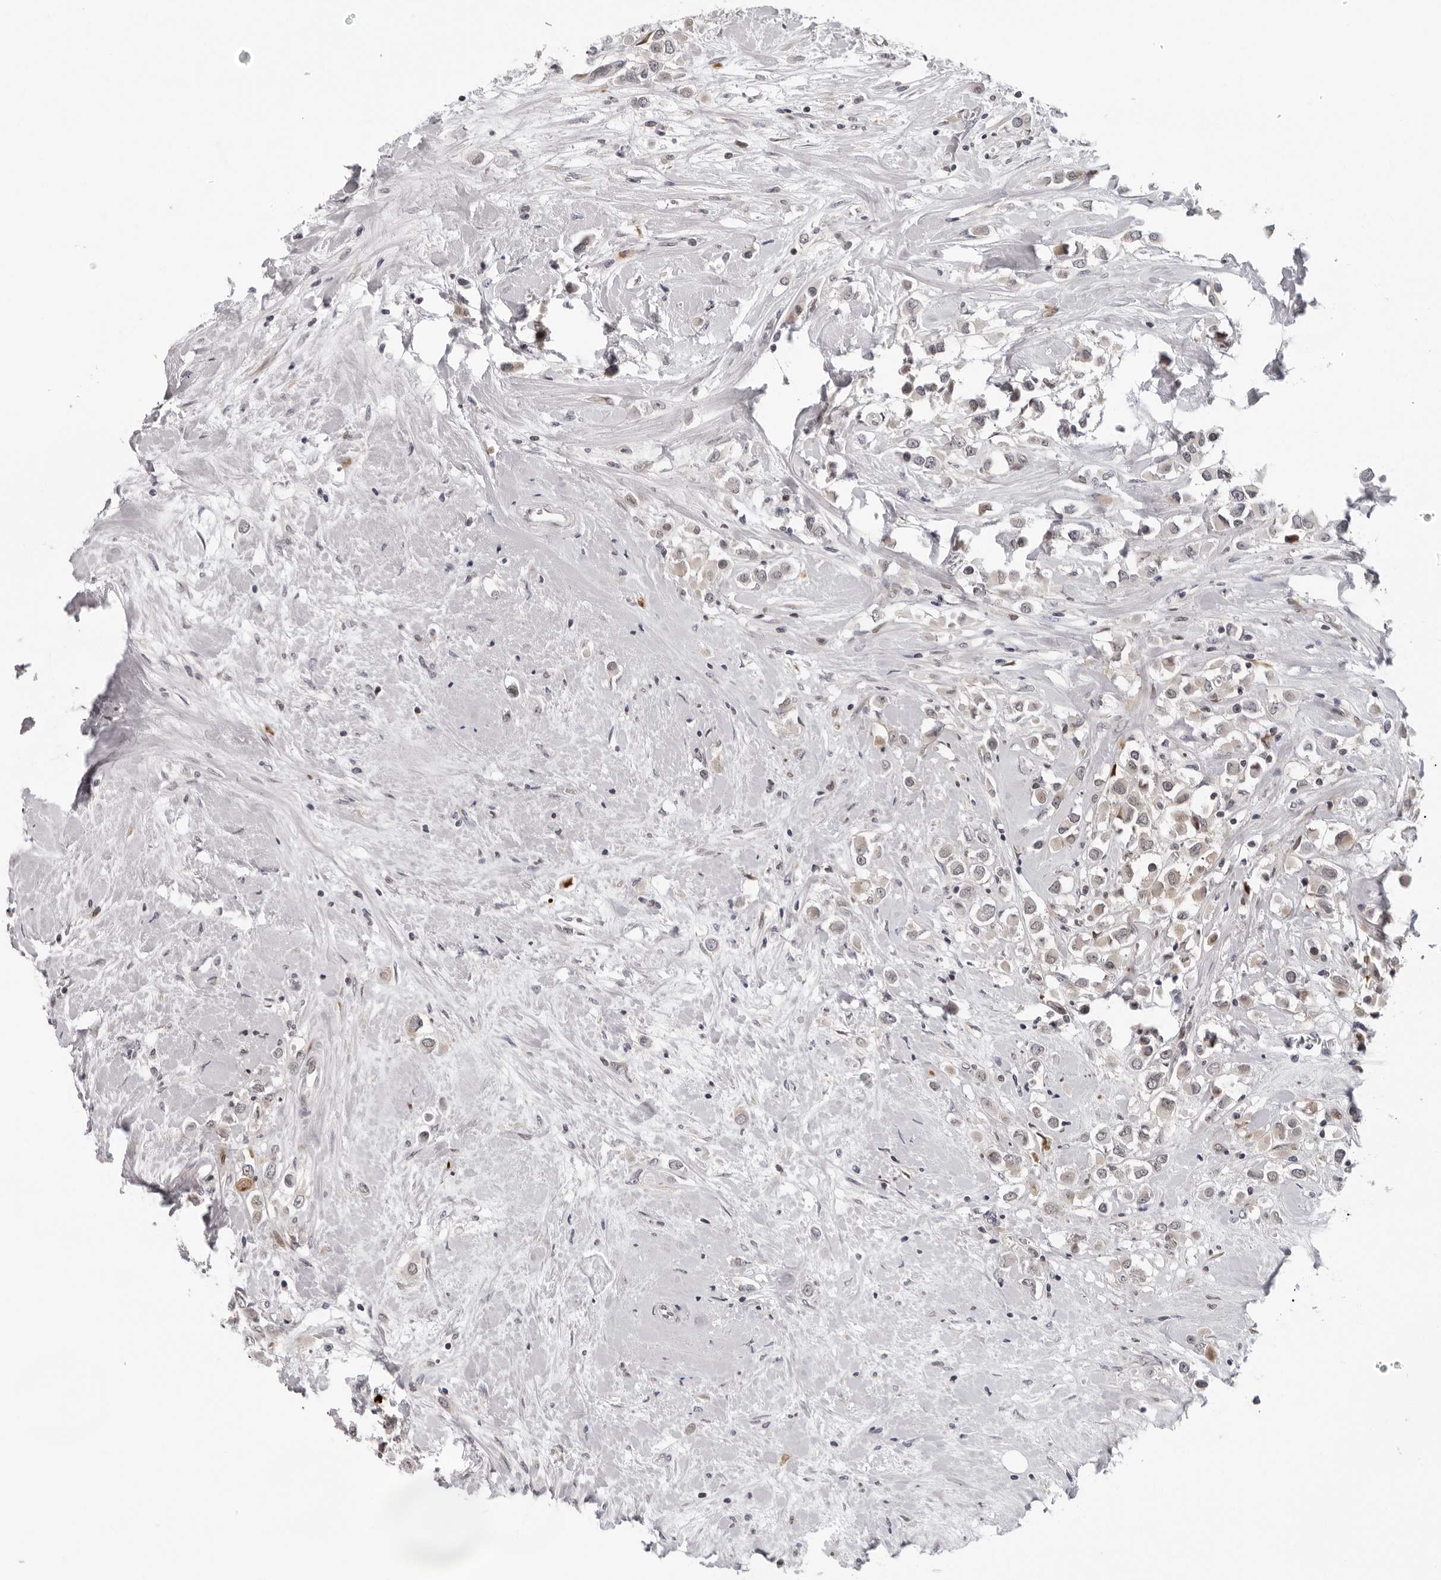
{"staining": {"intensity": "weak", "quantity": "25%-75%", "location": "cytoplasmic/membranous,nuclear"}, "tissue": "breast cancer", "cell_type": "Tumor cells", "image_type": "cancer", "snomed": [{"axis": "morphology", "description": "Duct carcinoma"}, {"axis": "topography", "description": "Breast"}], "caption": "High-magnification brightfield microscopy of invasive ductal carcinoma (breast) stained with DAB (3,3'-diaminobenzidine) (brown) and counterstained with hematoxylin (blue). tumor cells exhibit weak cytoplasmic/membranous and nuclear staining is seen in approximately25%-75% of cells.", "gene": "PIP4K2C", "patient": {"sex": "female", "age": 61}}